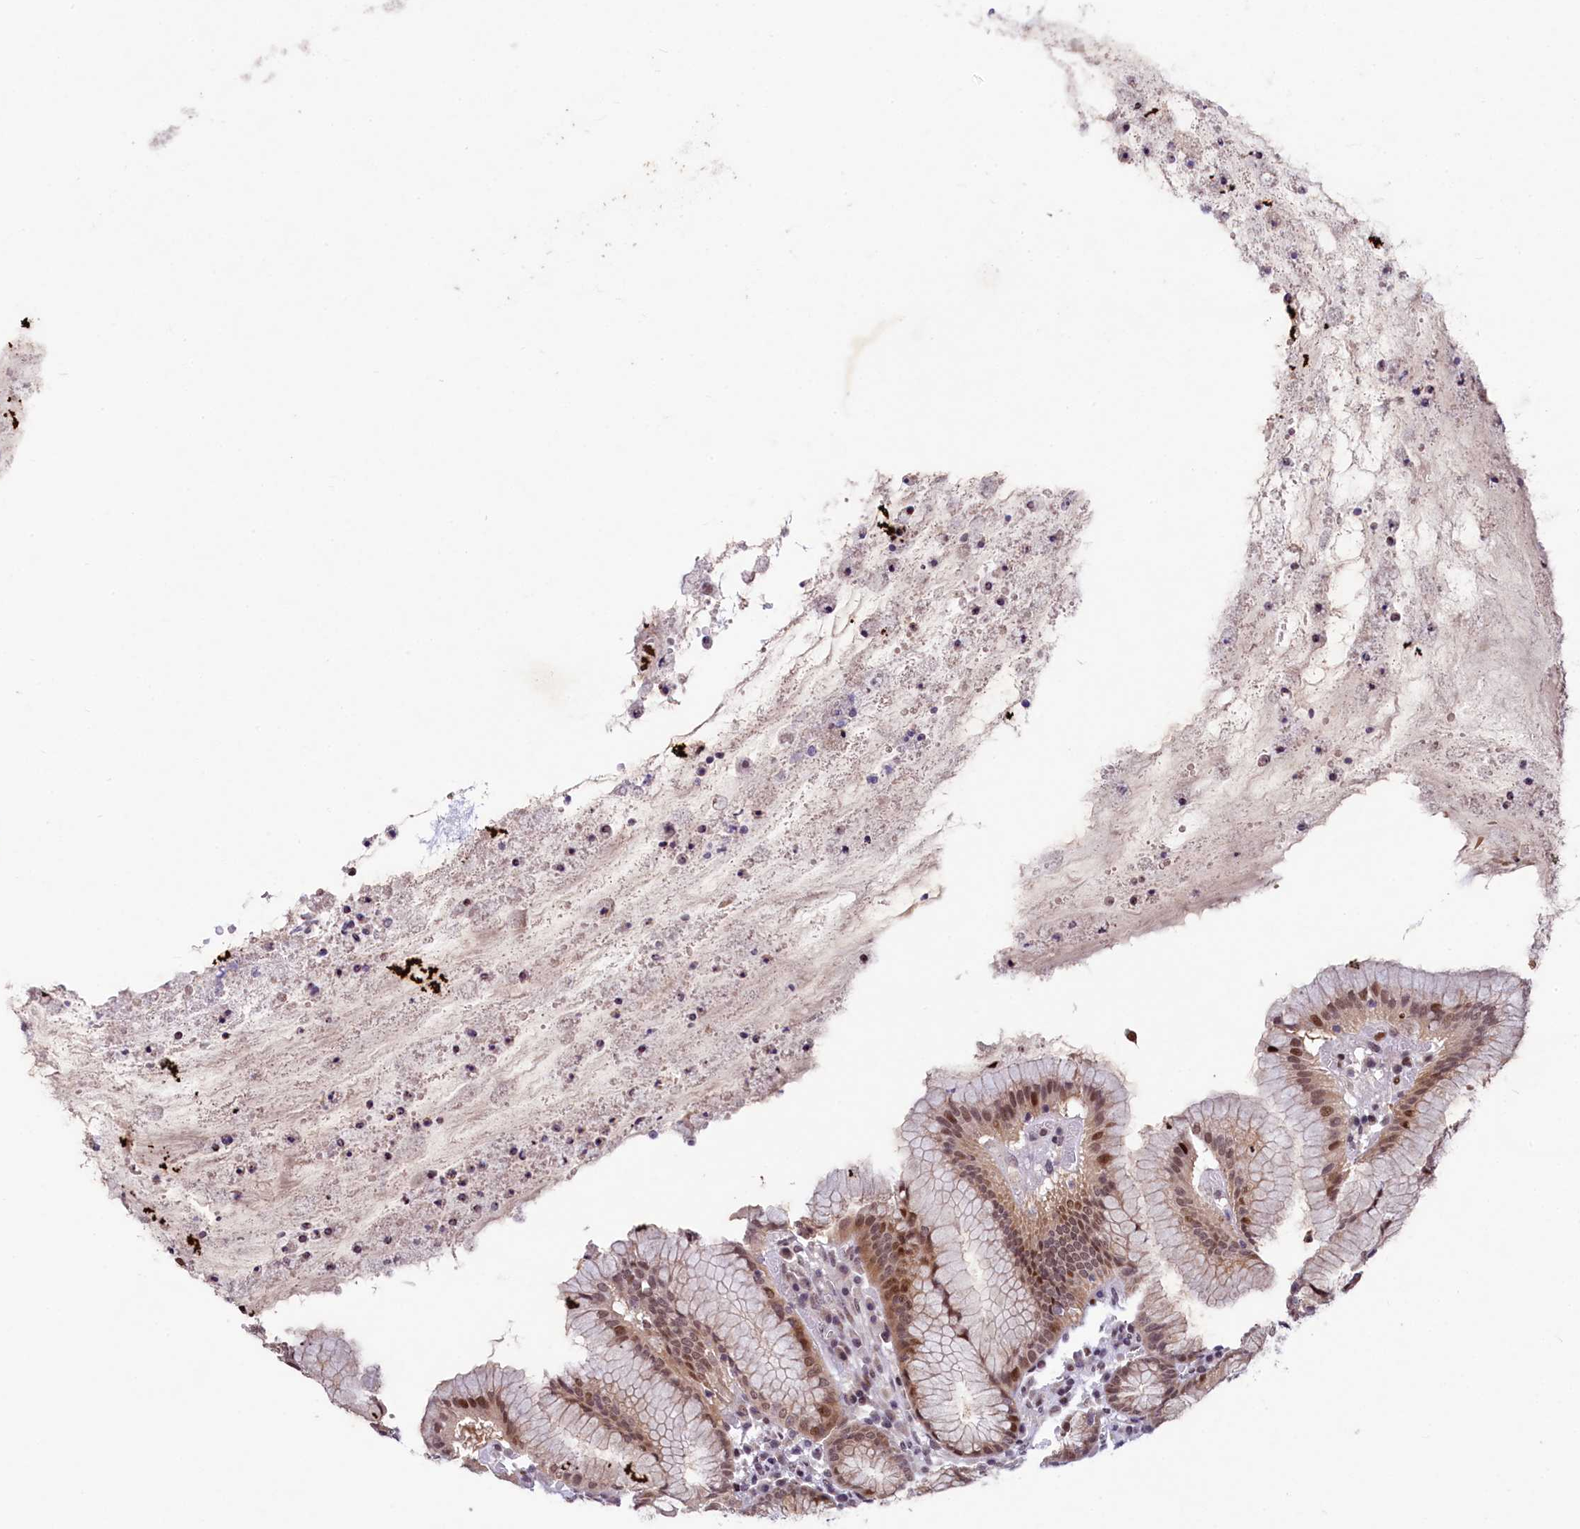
{"staining": {"intensity": "moderate", "quantity": "25%-75%", "location": "cytoplasmic/membranous,nuclear"}, "tissue": "stomach", "cell_type": "Glandular cells", "image_type": "normal", "snomed": [{"axis": "morphology", "description": "Normal tissue, NOS"}, {"axis": "topography", "description": "Stomach"}], "caption": "IHC (DAB) staining of unremarkable stomach demonstrates moderate cytoplasmic/membranous,nuclear protein expression in about 25%-75% of glandular cells.", "gene": "ANKS3", "patient": {"sex": "male", "age": 55}}